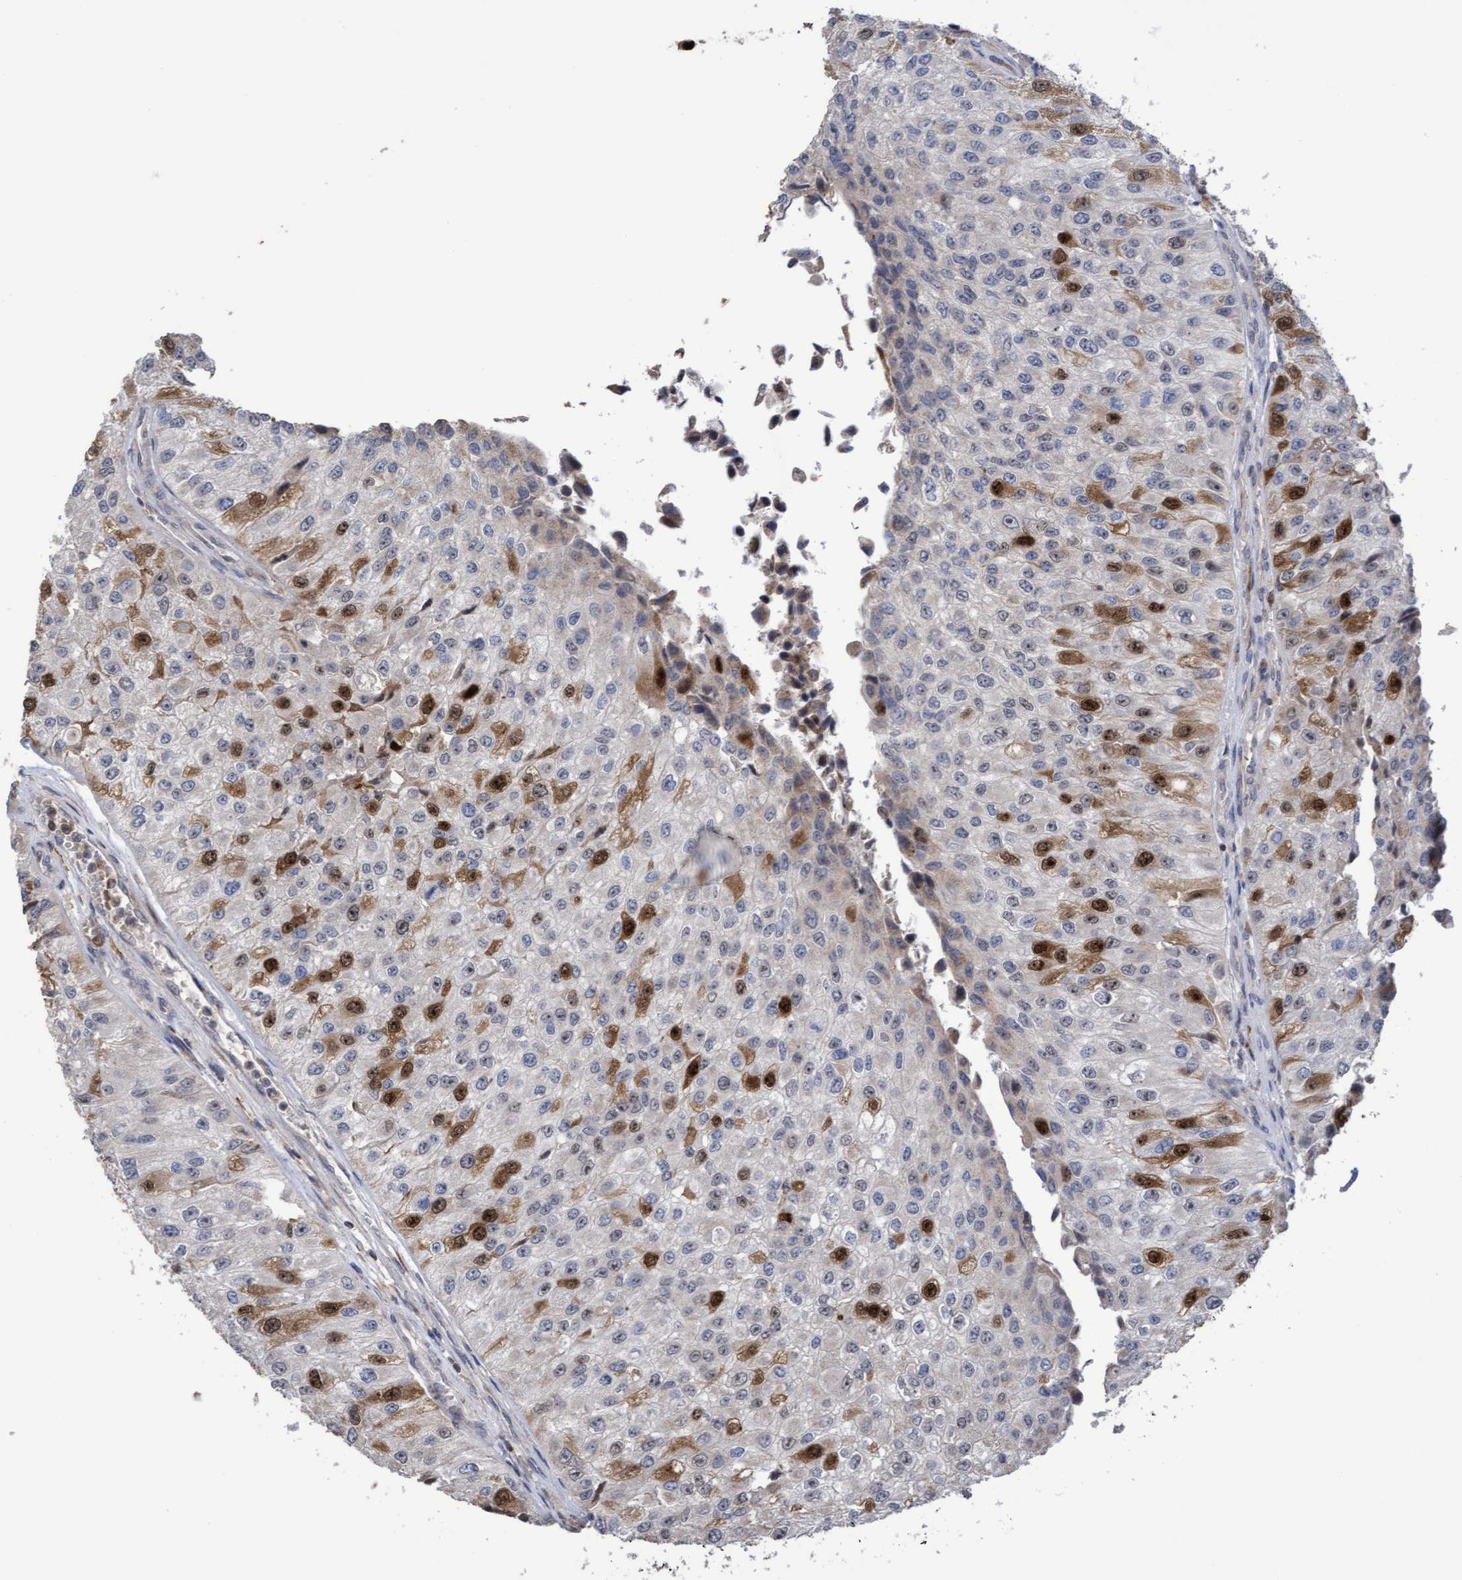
{"staining": {"intensity": "strong", "quantity": "<25%", "location": "cytoplasmic/membranous,nuclear"}, "tissue": "urothelial cancer", "cell_type": "Tumor cells", "image_type": "cancer", "snomed": [{"axis": "morphology", "description": "Urothelial carcinoma, High grade"}, {"axis": "topography", "description": "Kidney"}, {"axis": "topography", "description": "Urinary bladder"}], "caption": "Human urothelial carcinoma (high-grade) stained with a brown dye displays strong cytoplasmic/membranous and nuclear positive positivity in approximately <25% of tumor cells.", "gene": "SLBP", "patient": {"sex": "male", "age": 77}}